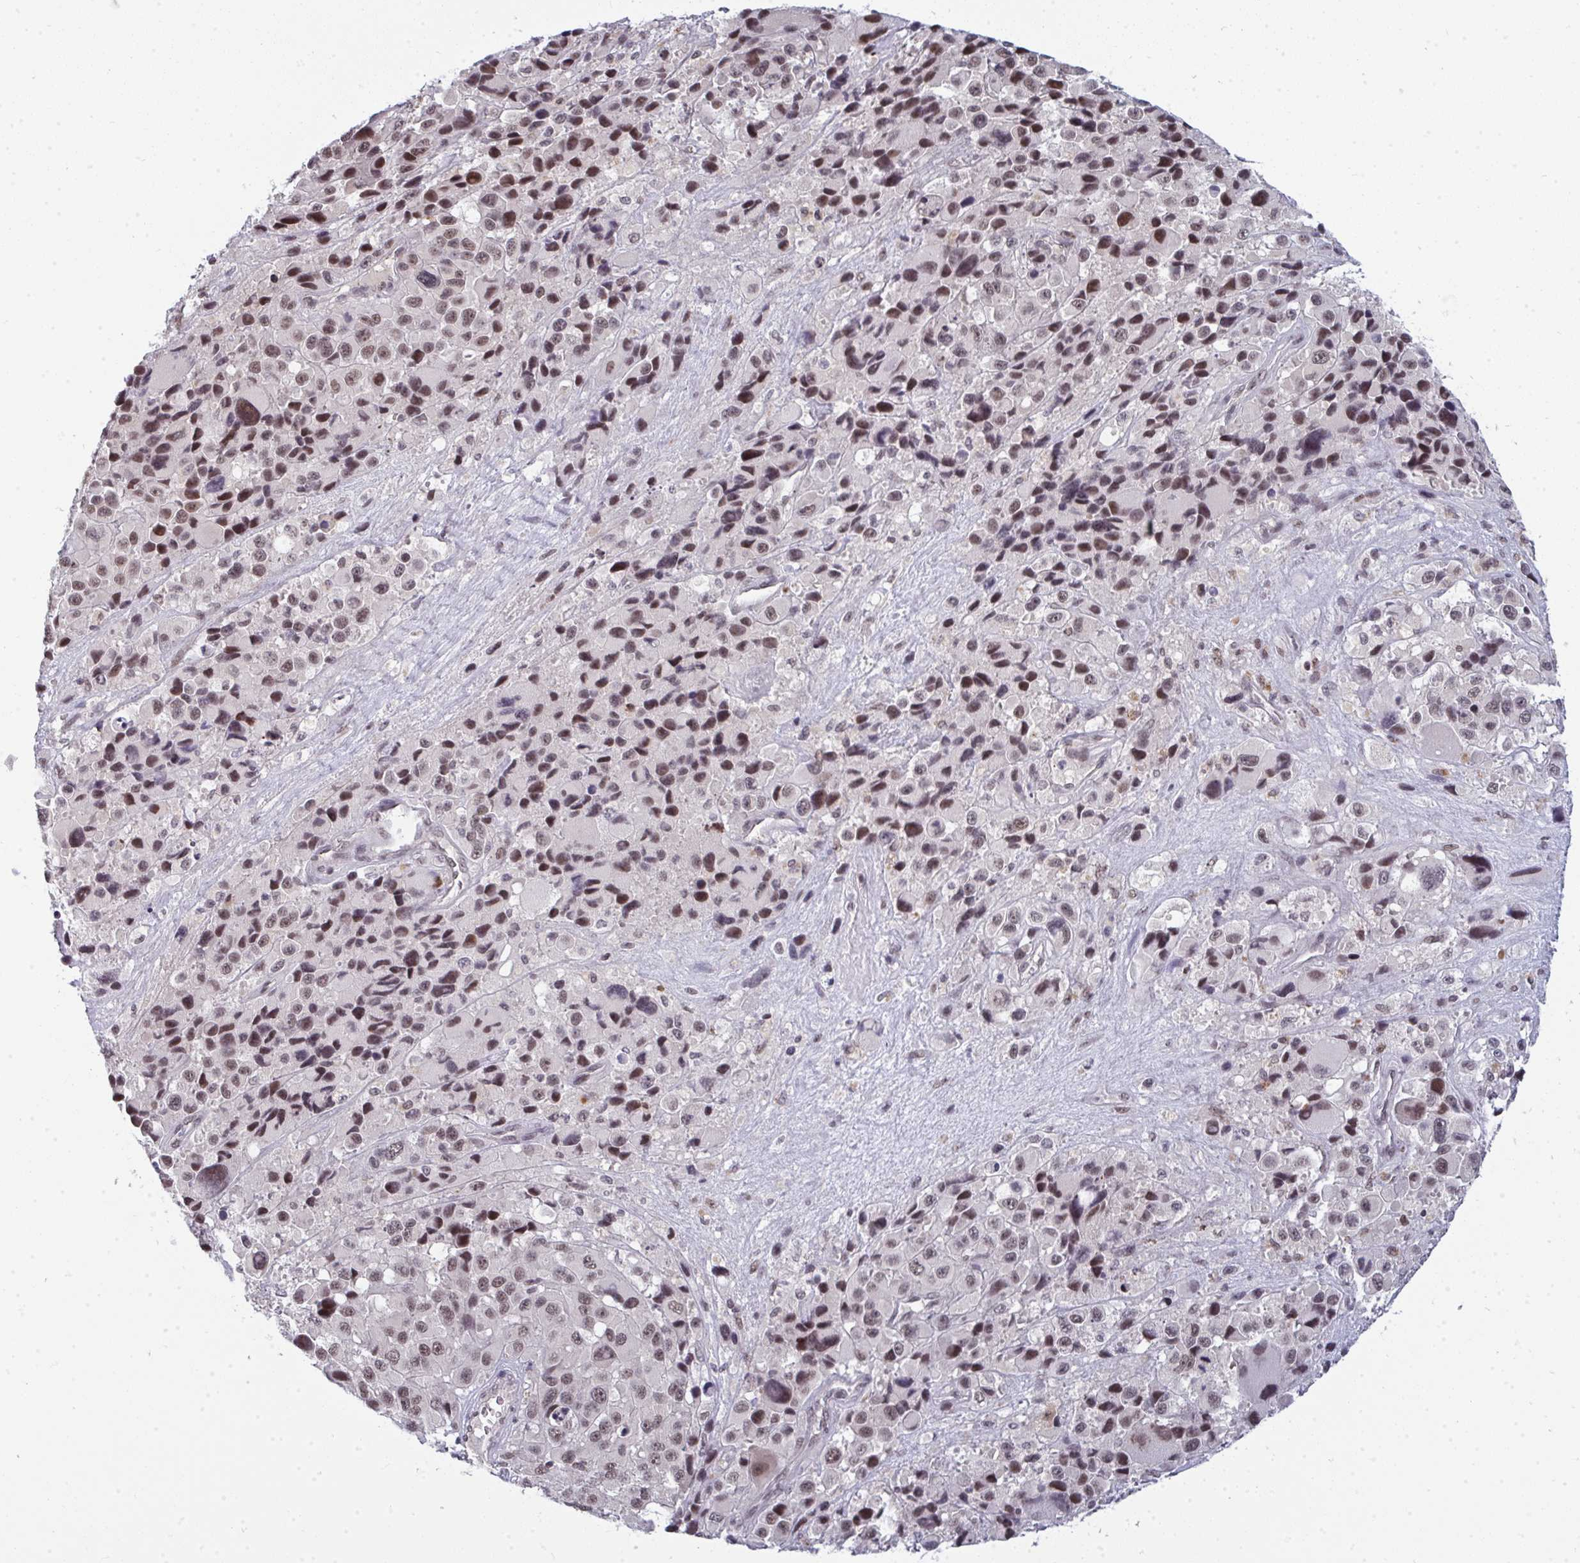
{"staining": {"intensity": "moderate", "quantity": ">75%", "location": "nuclear"}, "tissue": "melanoma", "cell_type": "Tumor cells", "image_type": "cancer", "snomed": [{"axis": "morphology", "description": "Malignant melanoma, Metastatic site"}, {"axis": "topography", "description": "Lymph node"}], "caption": "This is an image of immunohistochemistry (IHC) staining of malignant melanoma (metastatic site), which shows moderate expression in the nuclear of tumor cells.", "gene": "ATF1", "patient": {"sex": "female", "age": 65}}